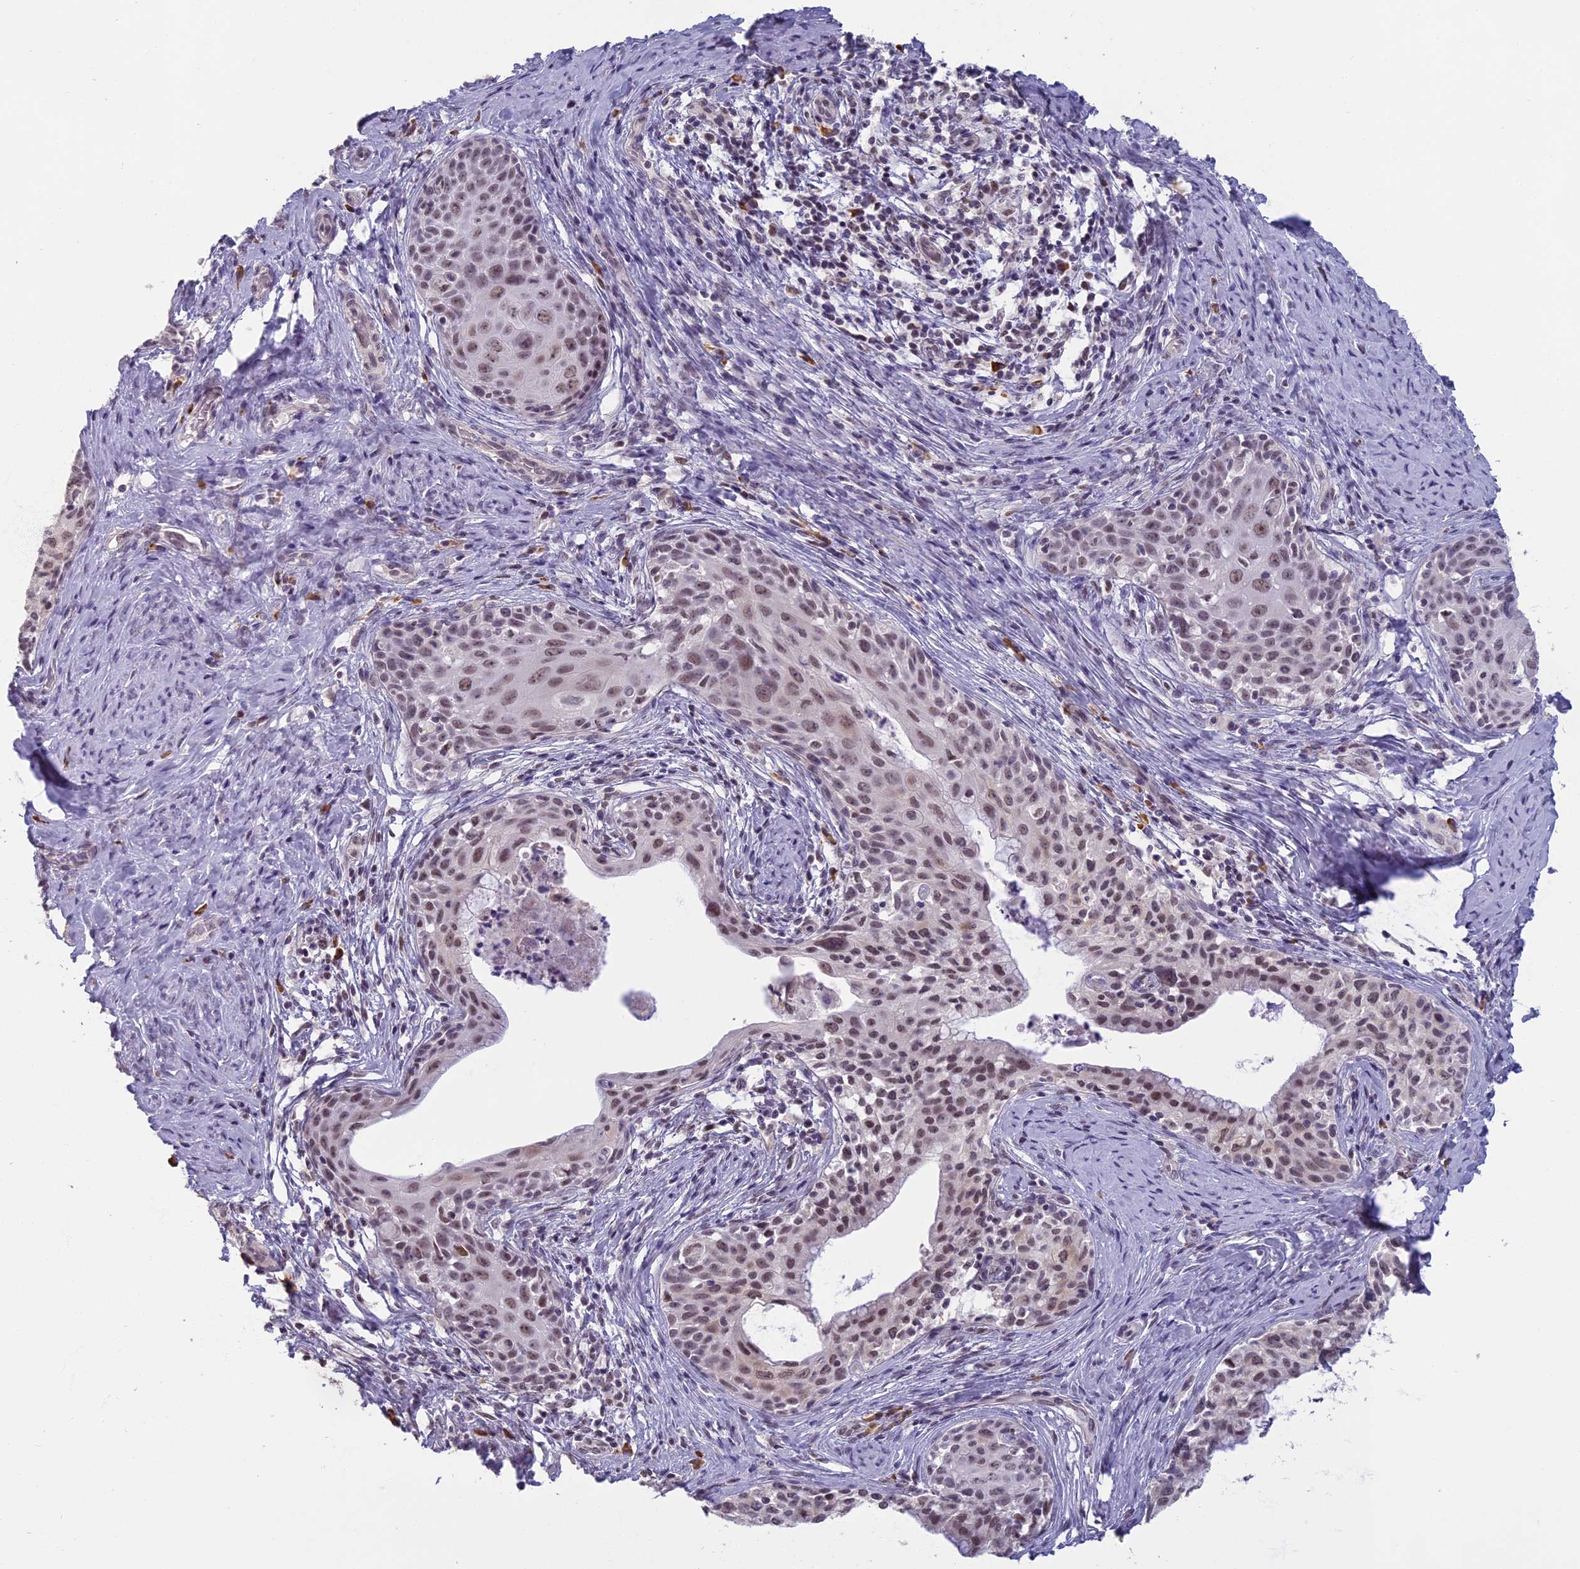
{"staining": {"intensity": "weak", "quantity": ">75%", "location": "nuclear"}, "tissue": "cervical cancer", "cell_type": "Tumor cells", "image_type": "cancer", "snomed": [{"axis": "morphology", "description": "Squamous cell carcinoma, NOS"}, {"axis": "morphology", "description": "Adenocarcinoma, NOS"}, {"axis": "topography", "description": "Cervix"}], "caption": "Adenocarcinoma (cervical) was stained to show a protein in brown. There is low levels of weak nuclear positivity in approximately >75% of tumor cells.", "gene": "MORF4L1", "patient": {"sex": "female", "age": 52}}